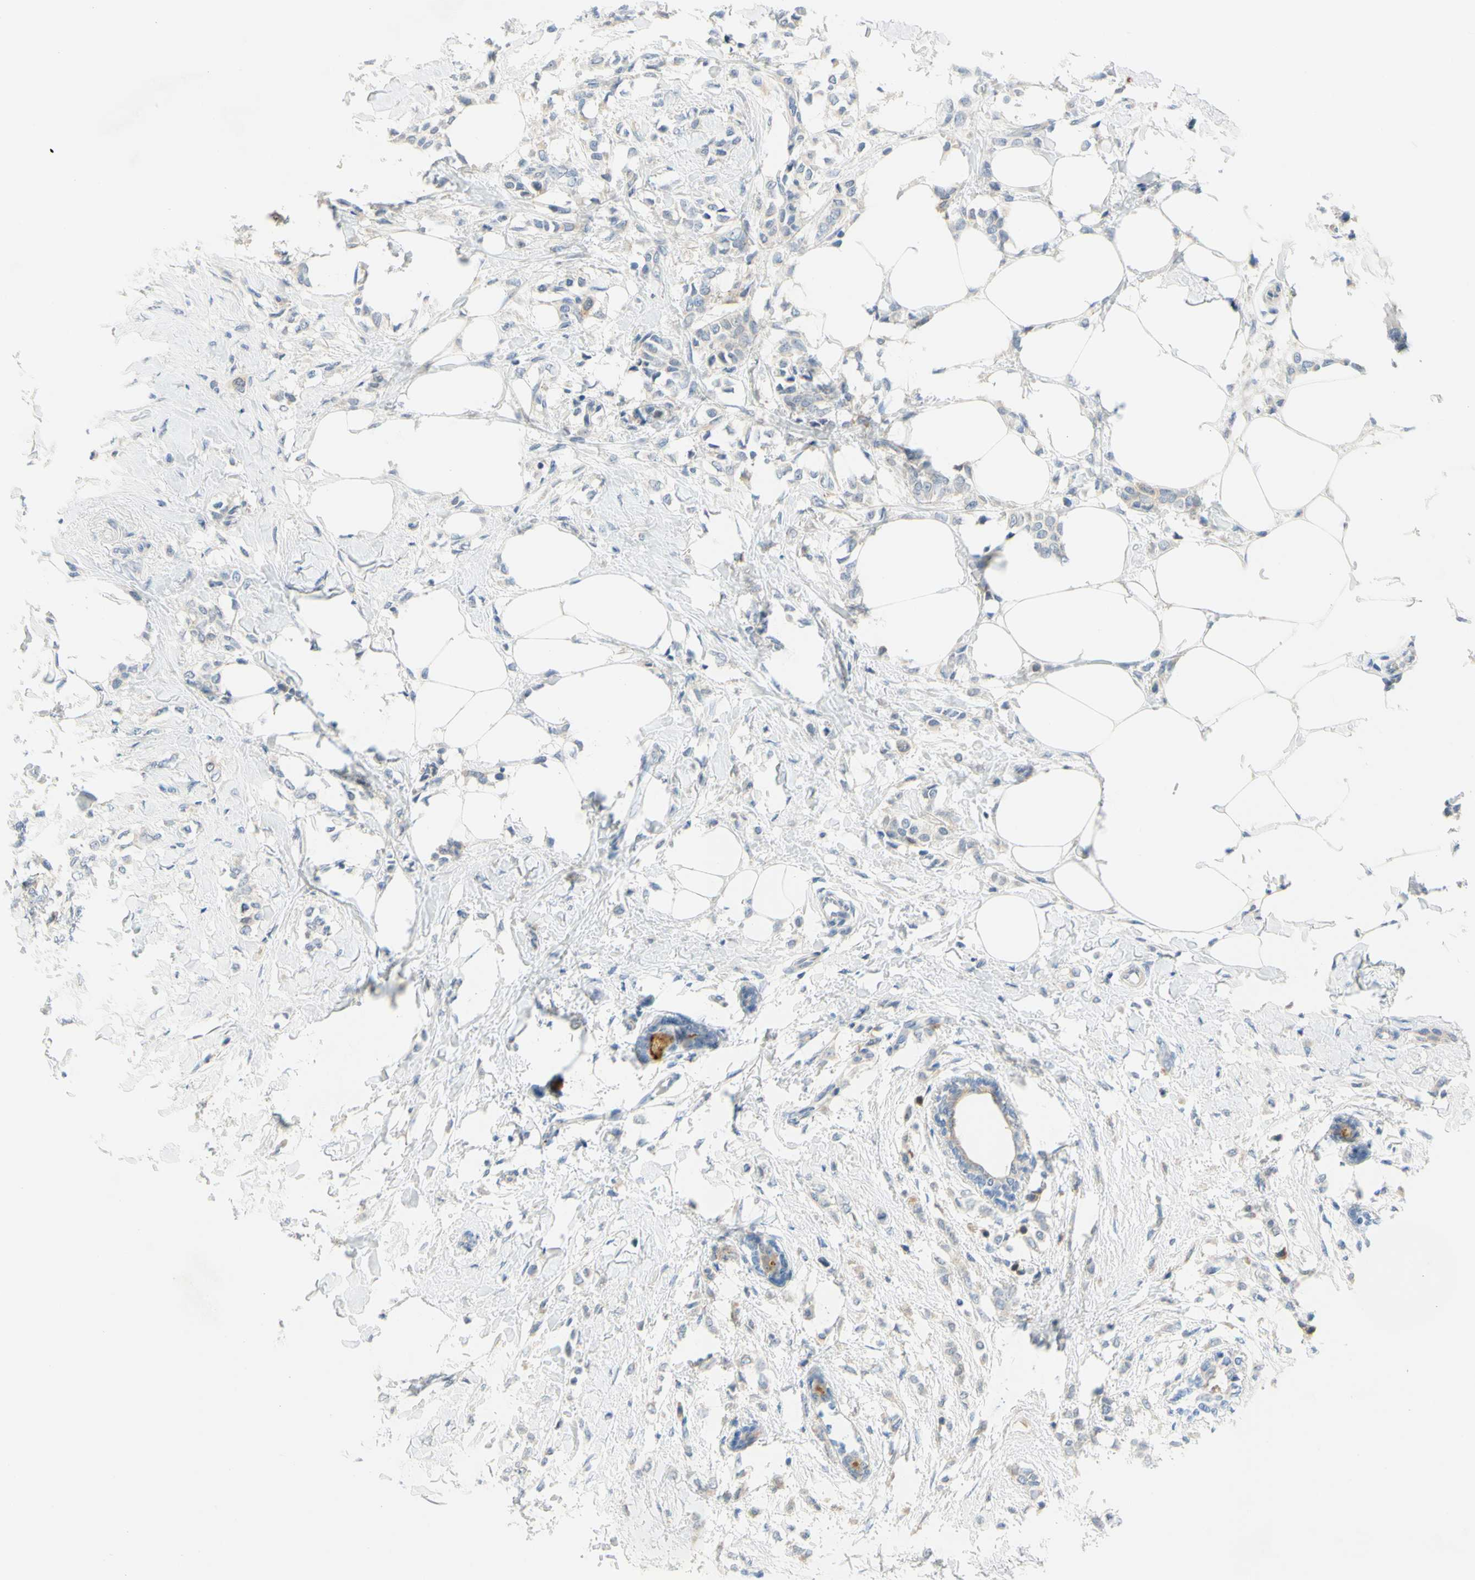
{"staining": {"intensity": "negative", "quantity": "none", "location": "none"}, "tissue": "breast cancer", "cell_type": "Tumor cells", "image_type": "cancer", "snomed": [{"axis": "morphology", "description": "Lobular carcinoma, in situ"}, {"axis": "morphology", "description": "Lobular carcinoma"}, {"axis": "topography", "description": "Breast"}], "caption": "Tumor cells are negative for brown protein staining in breast lobular carcinoma.", "gene": "CCNB2", "patient": {"sex": "female", "age": 41}}